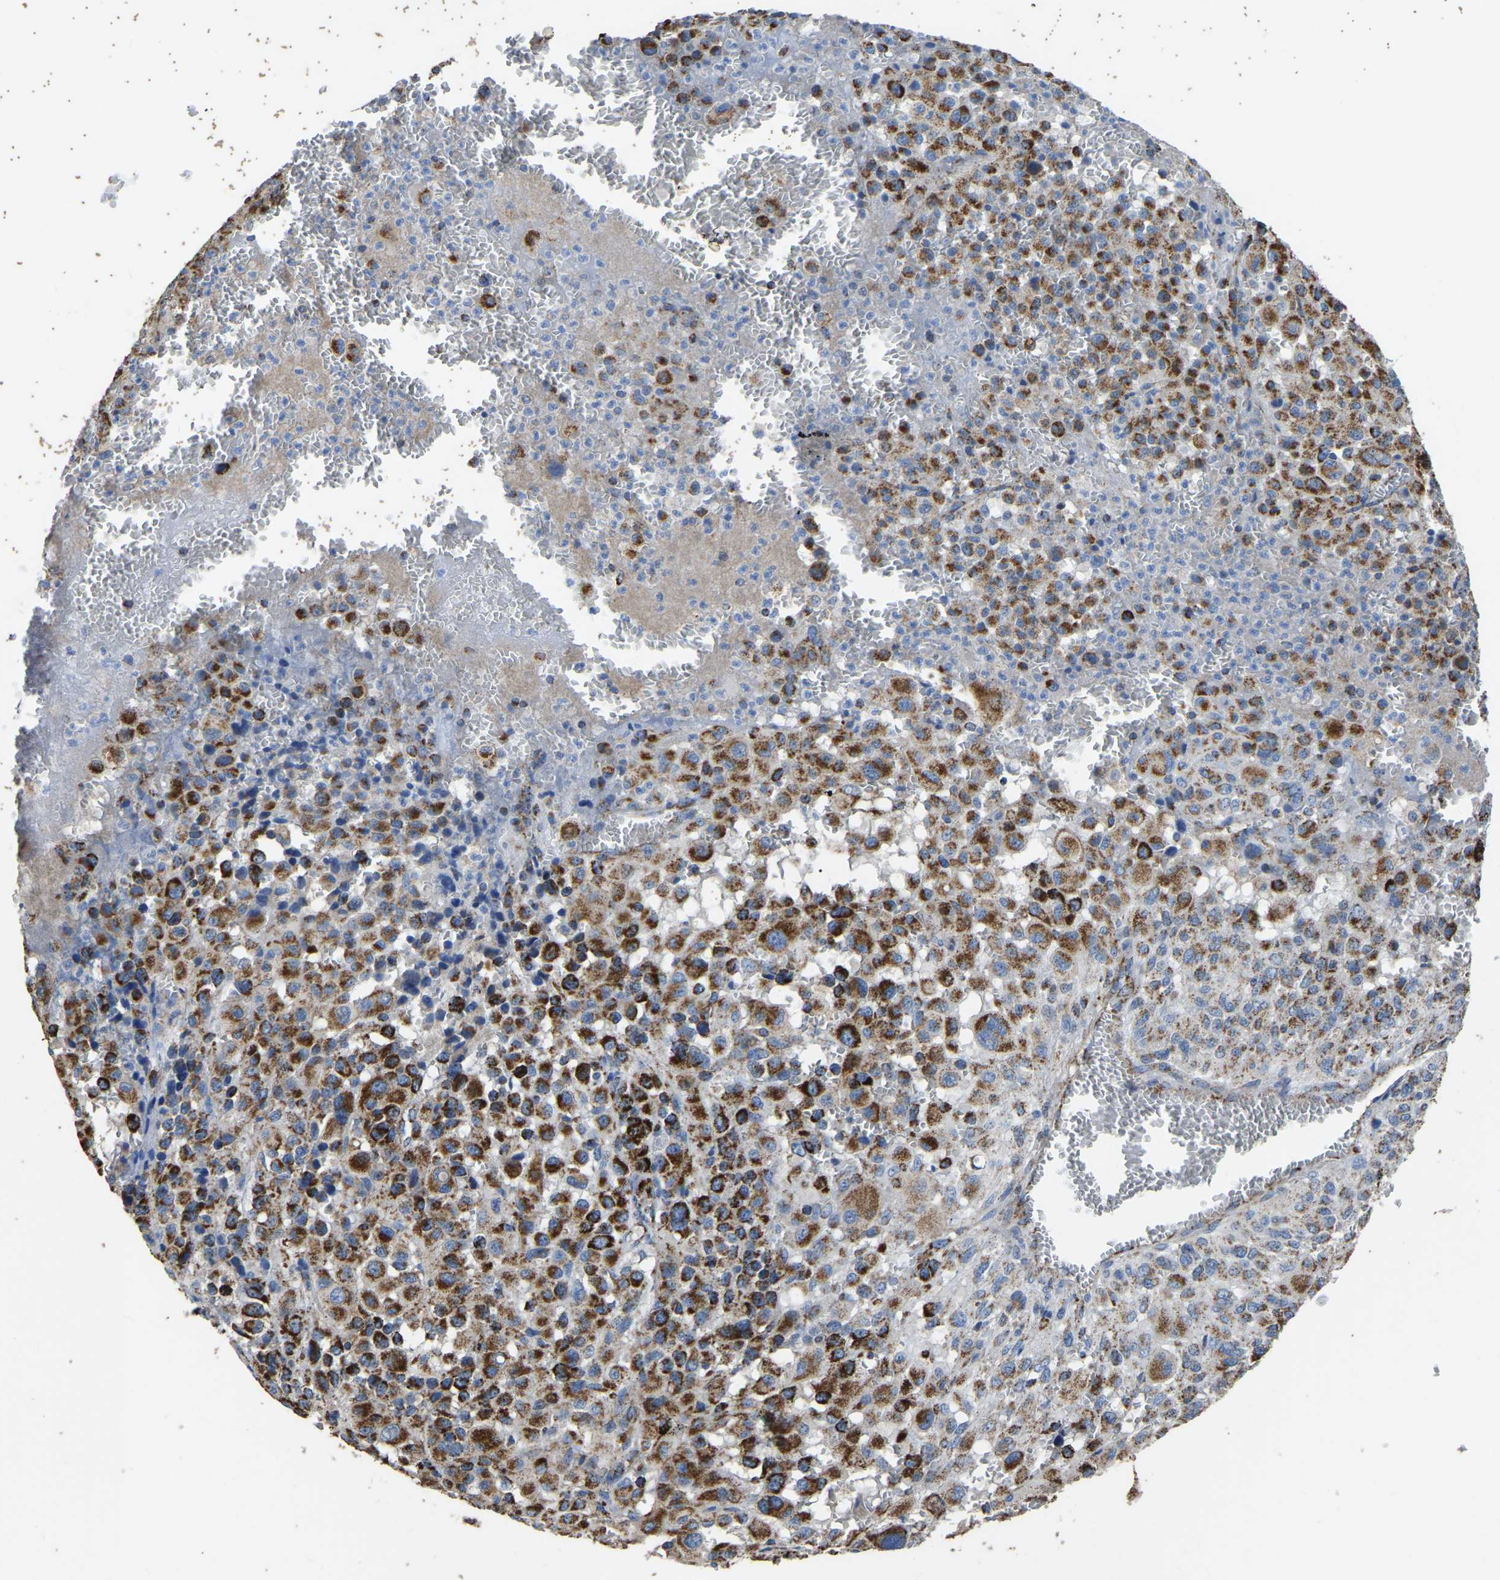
{"staining": {"intensity": "strong", "quantity": ">75%", "location": "cytoplasmic/membranous"}, "tissue": "melanoma", "cell_type": "Tumor cells", "image_type": "cancer", "snomed": [{"axis": "morphology", "description": "Malignant melanoma, Metastatic site"}, {"axis": "topography", "description": "Skin"}], "caption": "This histopathology image displays immunohistochemistry (IHC) staining of human malignant melanoma (metastatic site), with high strong cytoplasmic/membranous expression in about >75% of tumor cells.", "gene": "ETFA", "patient": {"sex": "female", "age": 74}}